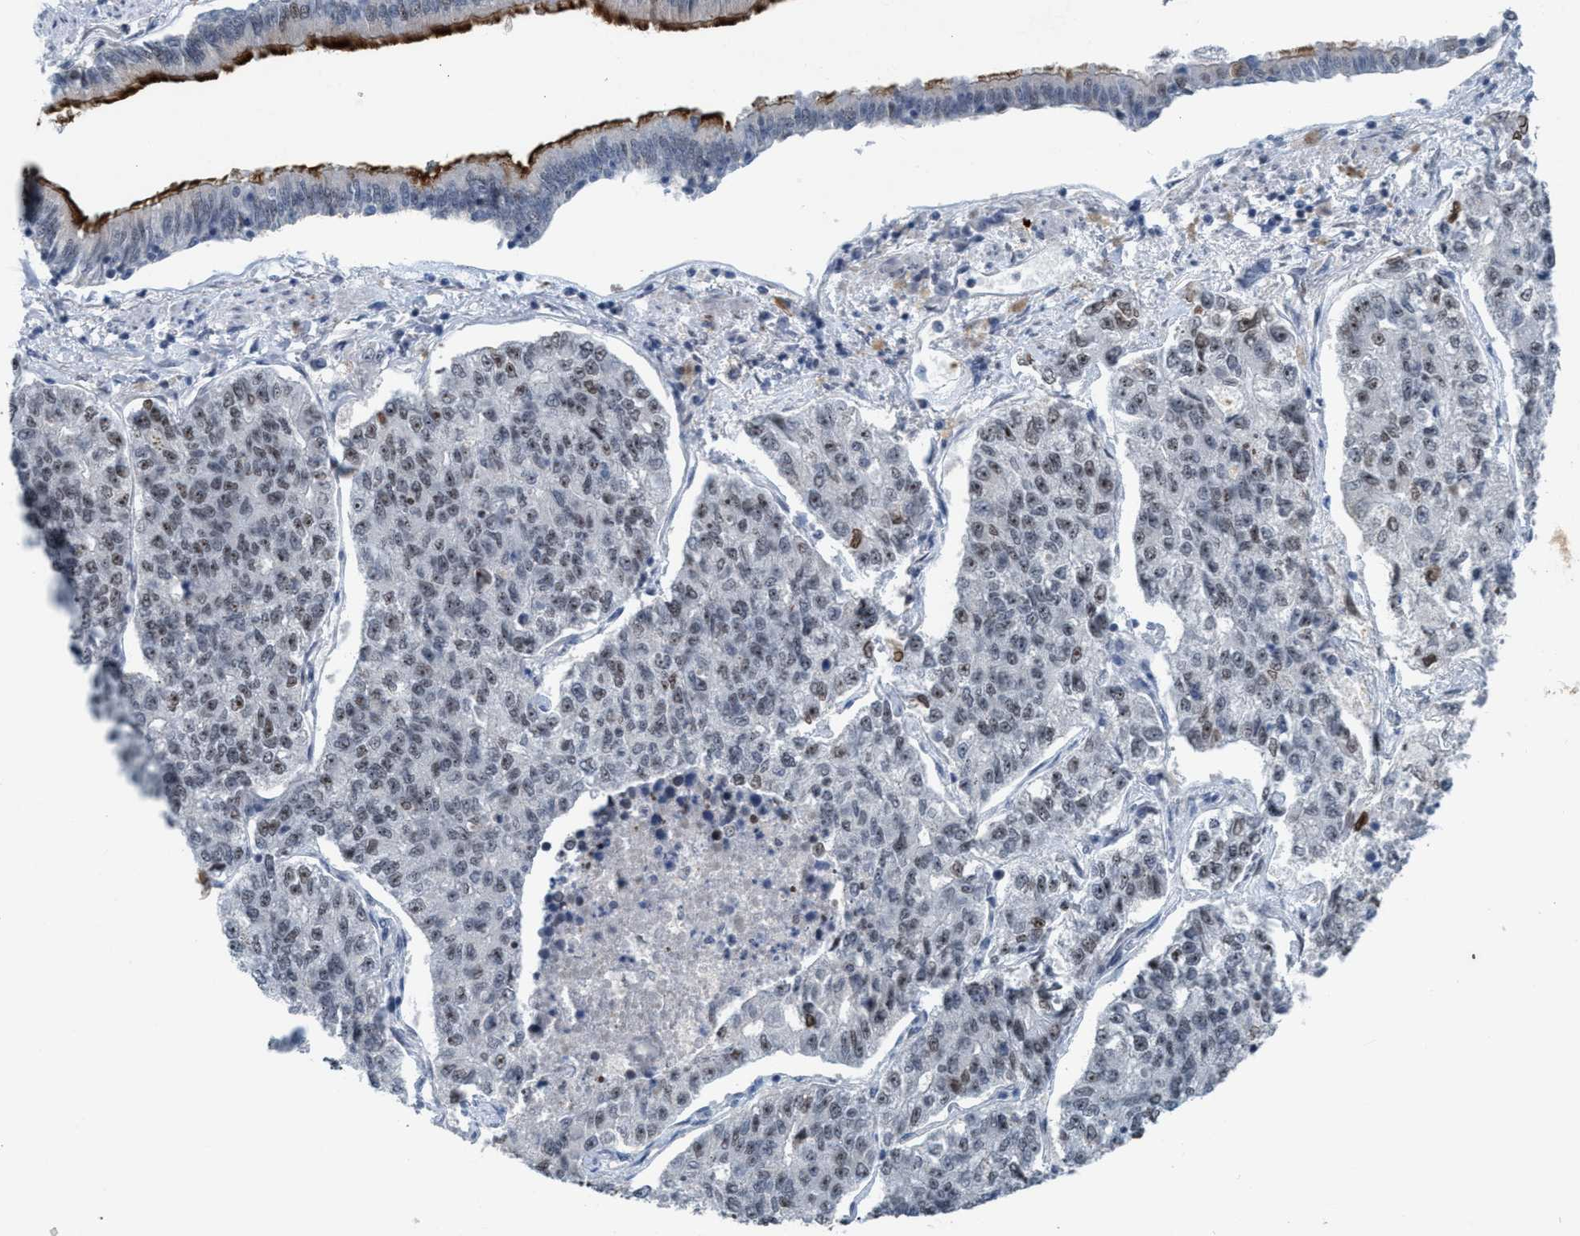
{"staining": {"intensity": "moderate", "quantity": "<25%", "location": "nuclear"}, "tissue": "lung cancer", "cell_type": "Tumor cells", "image_type": "cancer", "snomed": [{"axis": "morphology", "description": "Adenocarcinoma, NOS"}, {"axis": "topography", "description": "Lung"}], "caption": "Adenocarcinoma (lung) was stained to show a protein in brown. There is low levels of moderate nuclear staining in approximately <25% of tumor cells. (IHC, brightfield microscopy, high magnification).", "gene": "CWC27", "patient": {"sex": "male", "age": 49}}